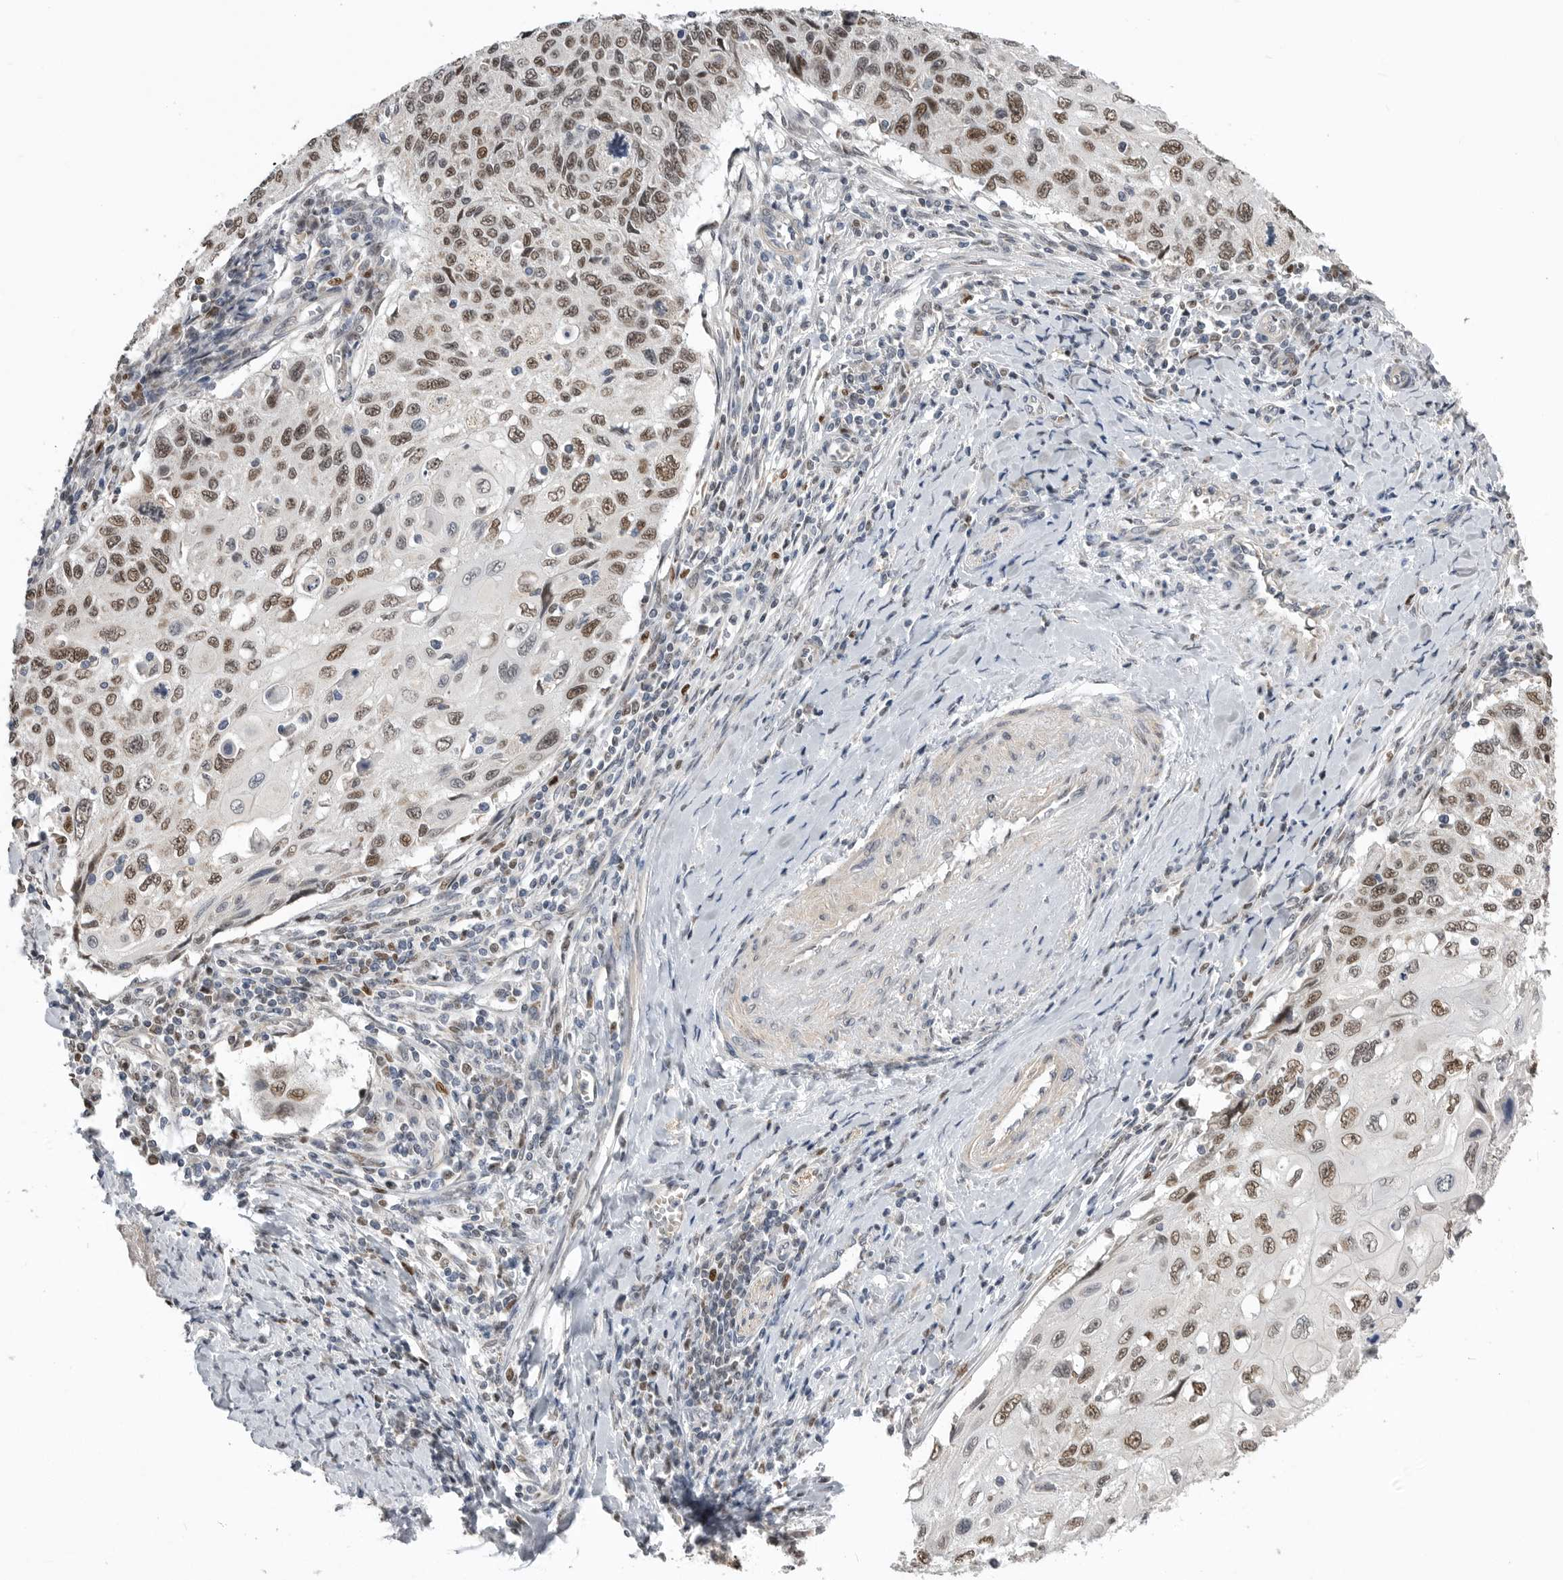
{"staining": {"intensity": "strong", "quantity": ">75%", "location": "nuclear"}, "tissue": "cervical cancer", "cell_type": "Tumor cells", "image_type": "cancer", "snomed": [{"axis": "morphology", "description": "Squamous cell carcinoma, NOS"}, {"axis": "topography", "description": "Cervix"}], "caption": "Immunohistochemical staining of human cervical cancer exhibits strong nuclear protein expression in approximately >75% of tumor cells.", "gene": "SMARCC1", "patient": {"sex": "female", "age": 70}}